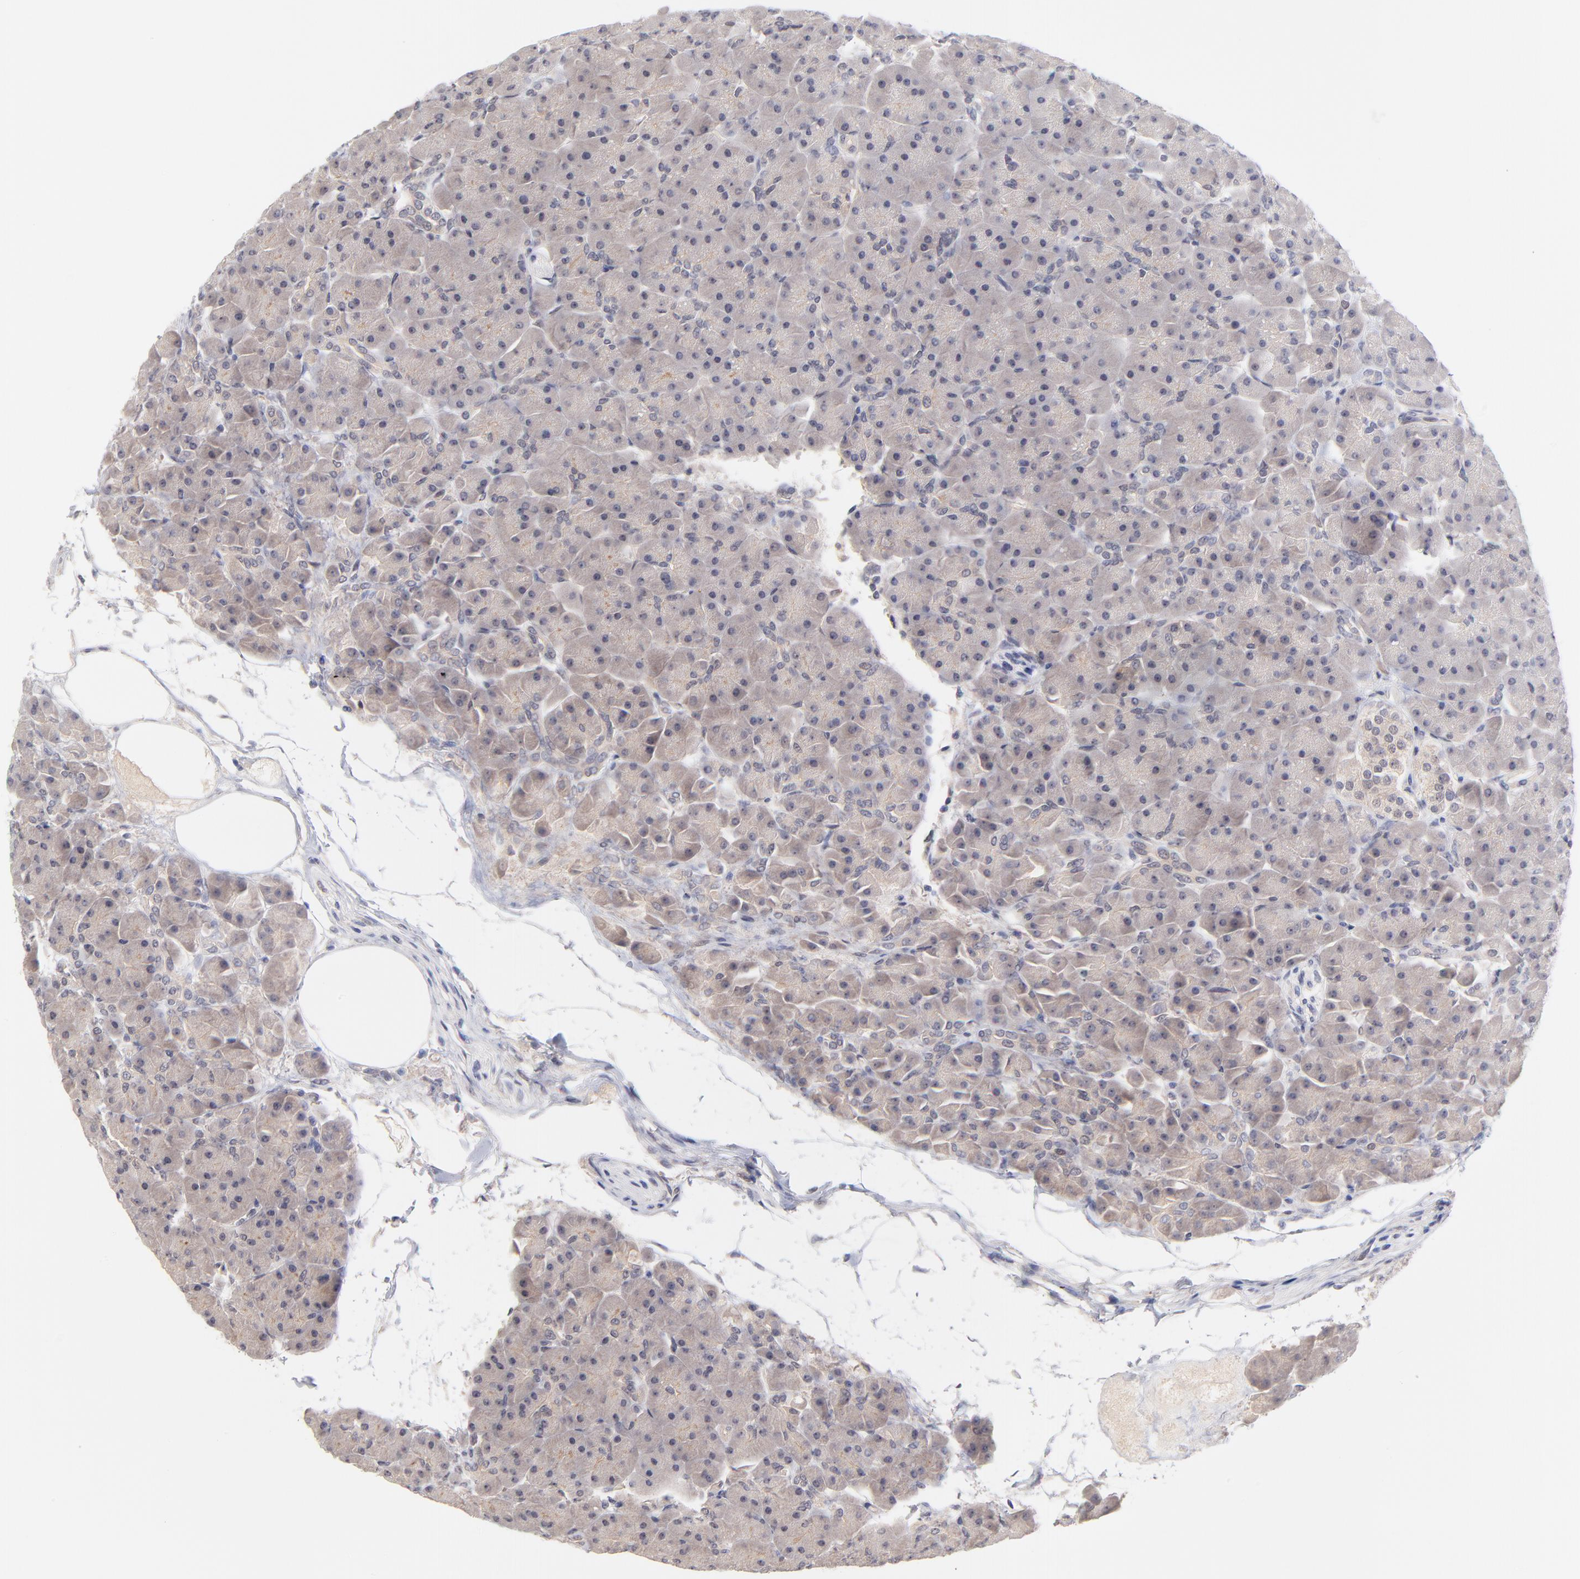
{"staining": {"intensity": "weak", "quantity": ">75%", "location": "cytoplasmic/membranous"}, "tissue": "pancreas", "cell_type": "Exocrine glandular cells", "image_type": "normal", "snomed": [{"axis": "morphology", "description": "Normal tissue, NOS"}, {"axis": "topography", "description": "Pancreas"}], "caption": "Protein expression analysis of benign pancreas exhibits weak cytoplasmic/membranous positivity in about >75% of exocrine glandular cells. The staining was performed using DAB (3,3'-diaminobenzidine), with brown indicating positive protein expression. Nuclei are stained blue with hematoxylin.", "gene": "UBE2E2", "patient": {"sex": "male", "age": 66}}